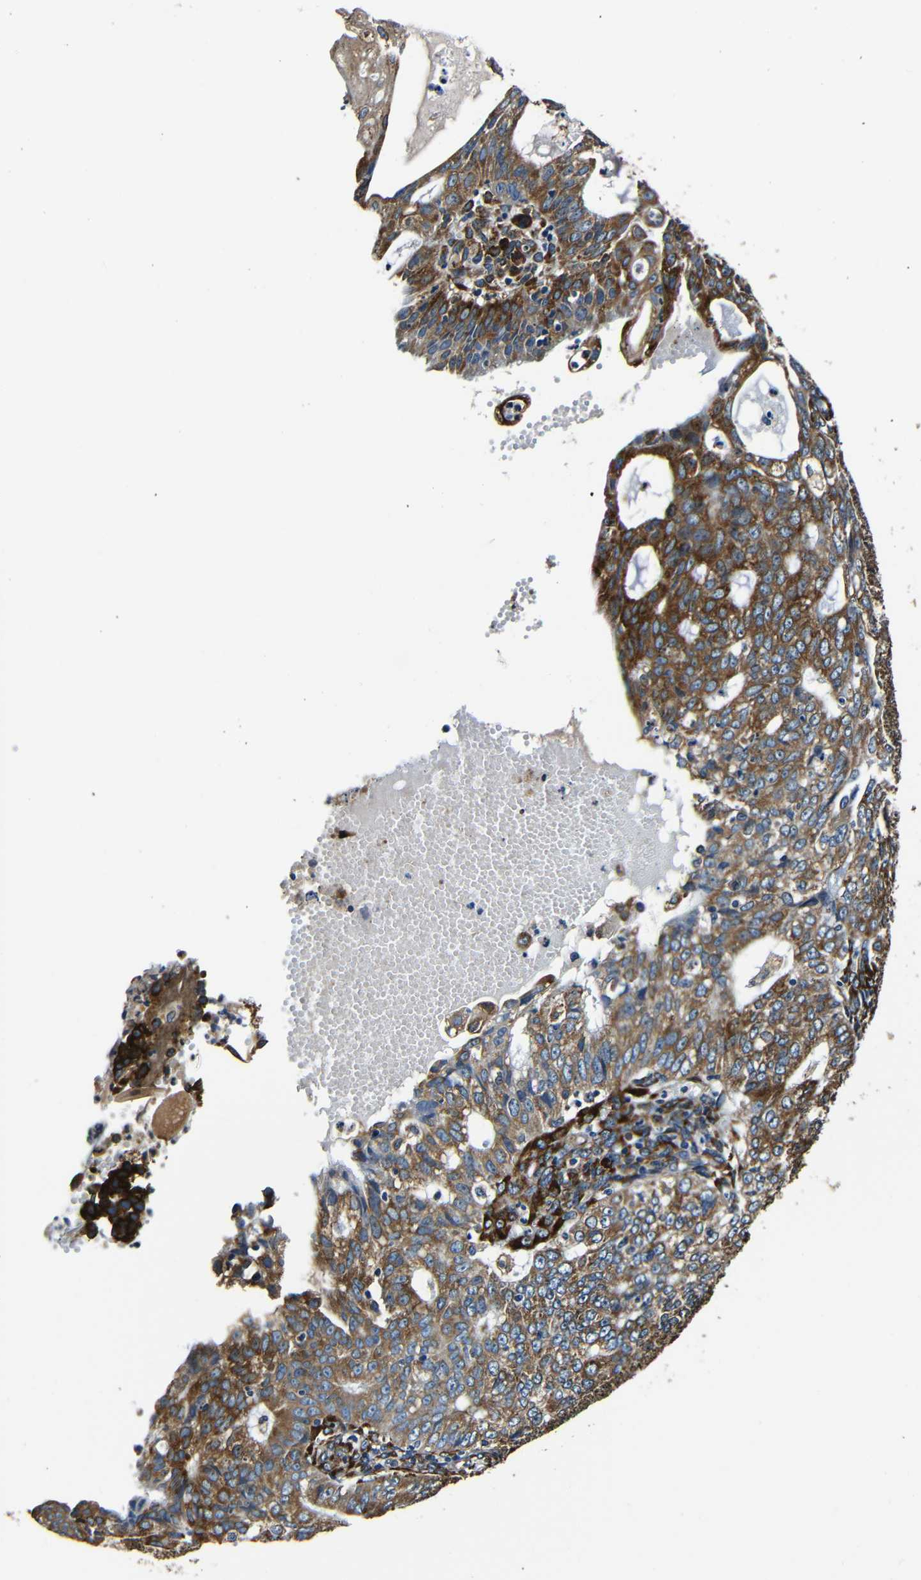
{"staining": {"intensity": "strong", "quantity": ">75%", "location": "cytoplasmic/membranous"}, "tissue": "endometrial cancer", "cell_type": "Tumor cells", "image_type": "cancer", "snomed": [{"axis": "morphology", "description": "Adenocarcinoma, NOS"}, {"axis": "topography", "description": "Endometrium"}], "caption": "There is high levels of strong cytoplasmic/membranous positivity in tumor cells of endometrial adenocarcinoma, as demonstrated by immunohistochemical staining (brown color).", "gene": "RRBP1", "patient": {"sex": "female", "age": 32}}